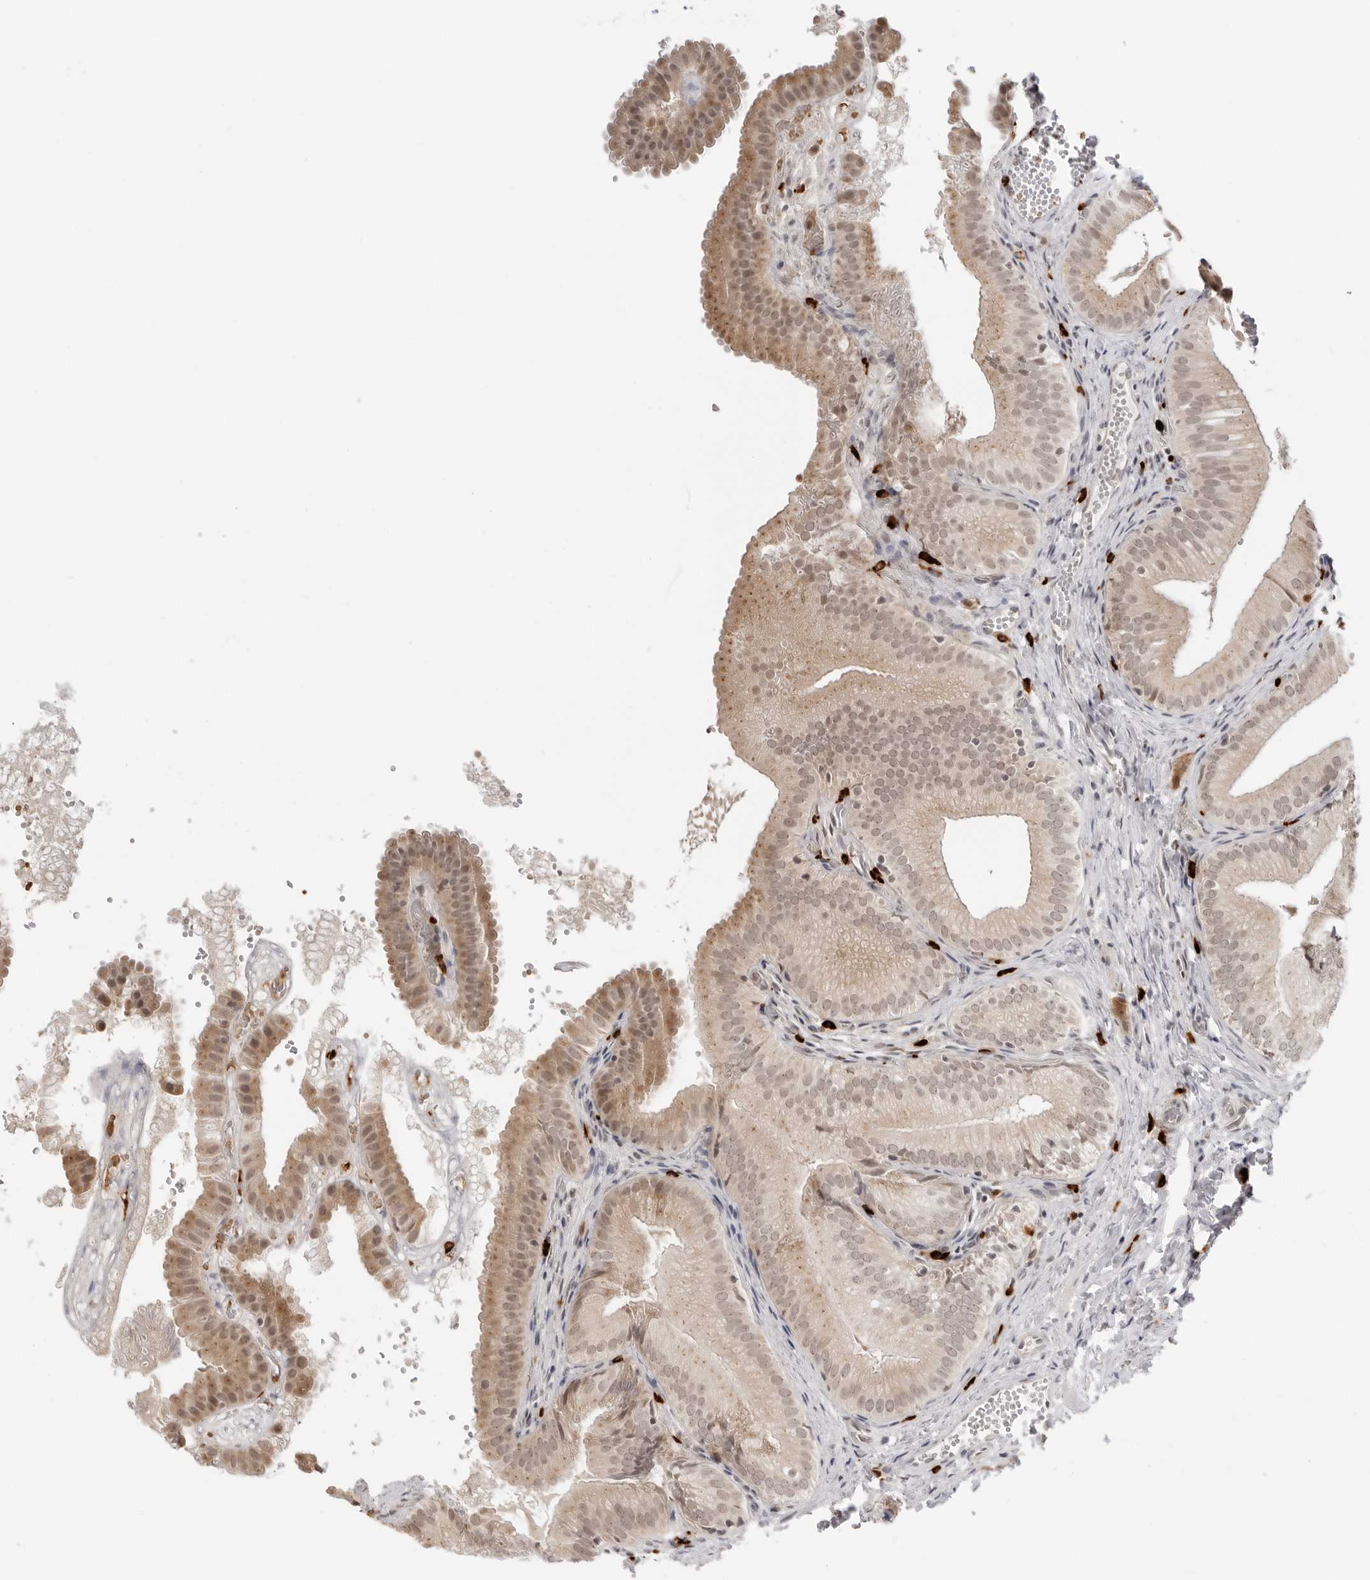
{"staining": {"intensity": "moderate", "quantity": ">75%", "location": "cytoplasmic/membranous,nuclear"}, "tissue": "gallbladder", "cell_type": "Glandular cells", "image_type": "normal", "snomed": [{"axis": "morphology", "description": "Normal tissue, NOS"}, {"axis": "topography", "description": "Gallbladder"}], "caption": "The micrograph reveals immunohistochemical staining of unremarkable gallbladder. There is moderate cytoplasmic/membranous,nuclear positivity is appreciated in approximately >75% of glandular cells. The staining is performed using DAB (3,3'-diaminobenzidine) brown chromogen to label protein expression. The nuclei are counter-stained blue using hematoxylin.", "gene": "SUGCT", "patient": {"sex": "female", "age": 30}}